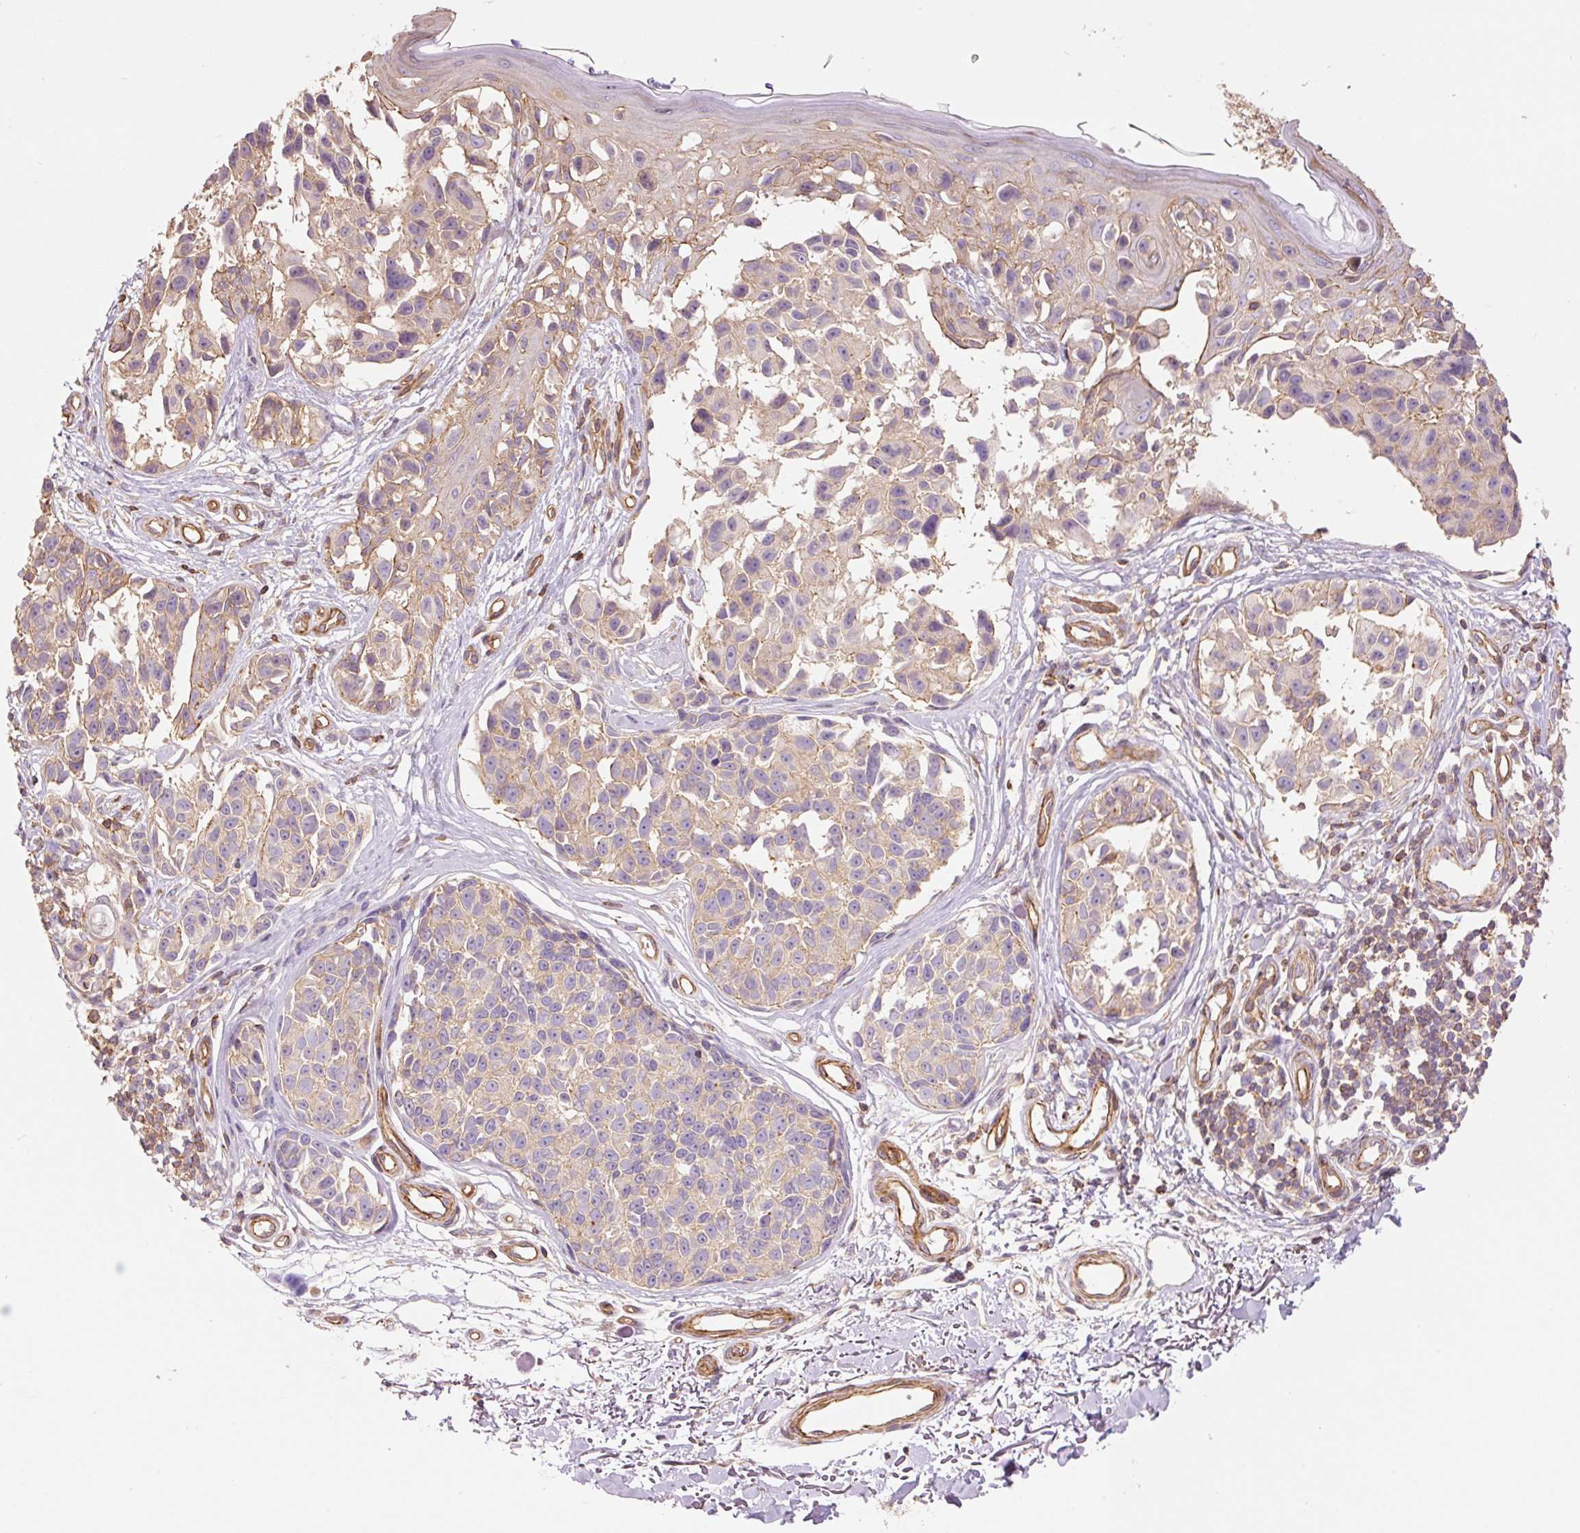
{"staining": {"intensity": "weak", "quantity": "25%-75%", "location": "cytoplasmic/membranous"}, "tissue": "melanoma", "cell_type": "Tumor cells", "image_type": "cancer", "snomed": [{"axis": "morphology", "description": "Malignant melanoma, NOS"}, {"axis": "topography", "description": "Skin"}], "caption": "Weak cytoplasmic/membranous protein expression is identified in about 25%-75% of tumor cells in malignant melanoma.", "gene": "PPP1R1B", "patient": {"sex": "male", "age": 73}}